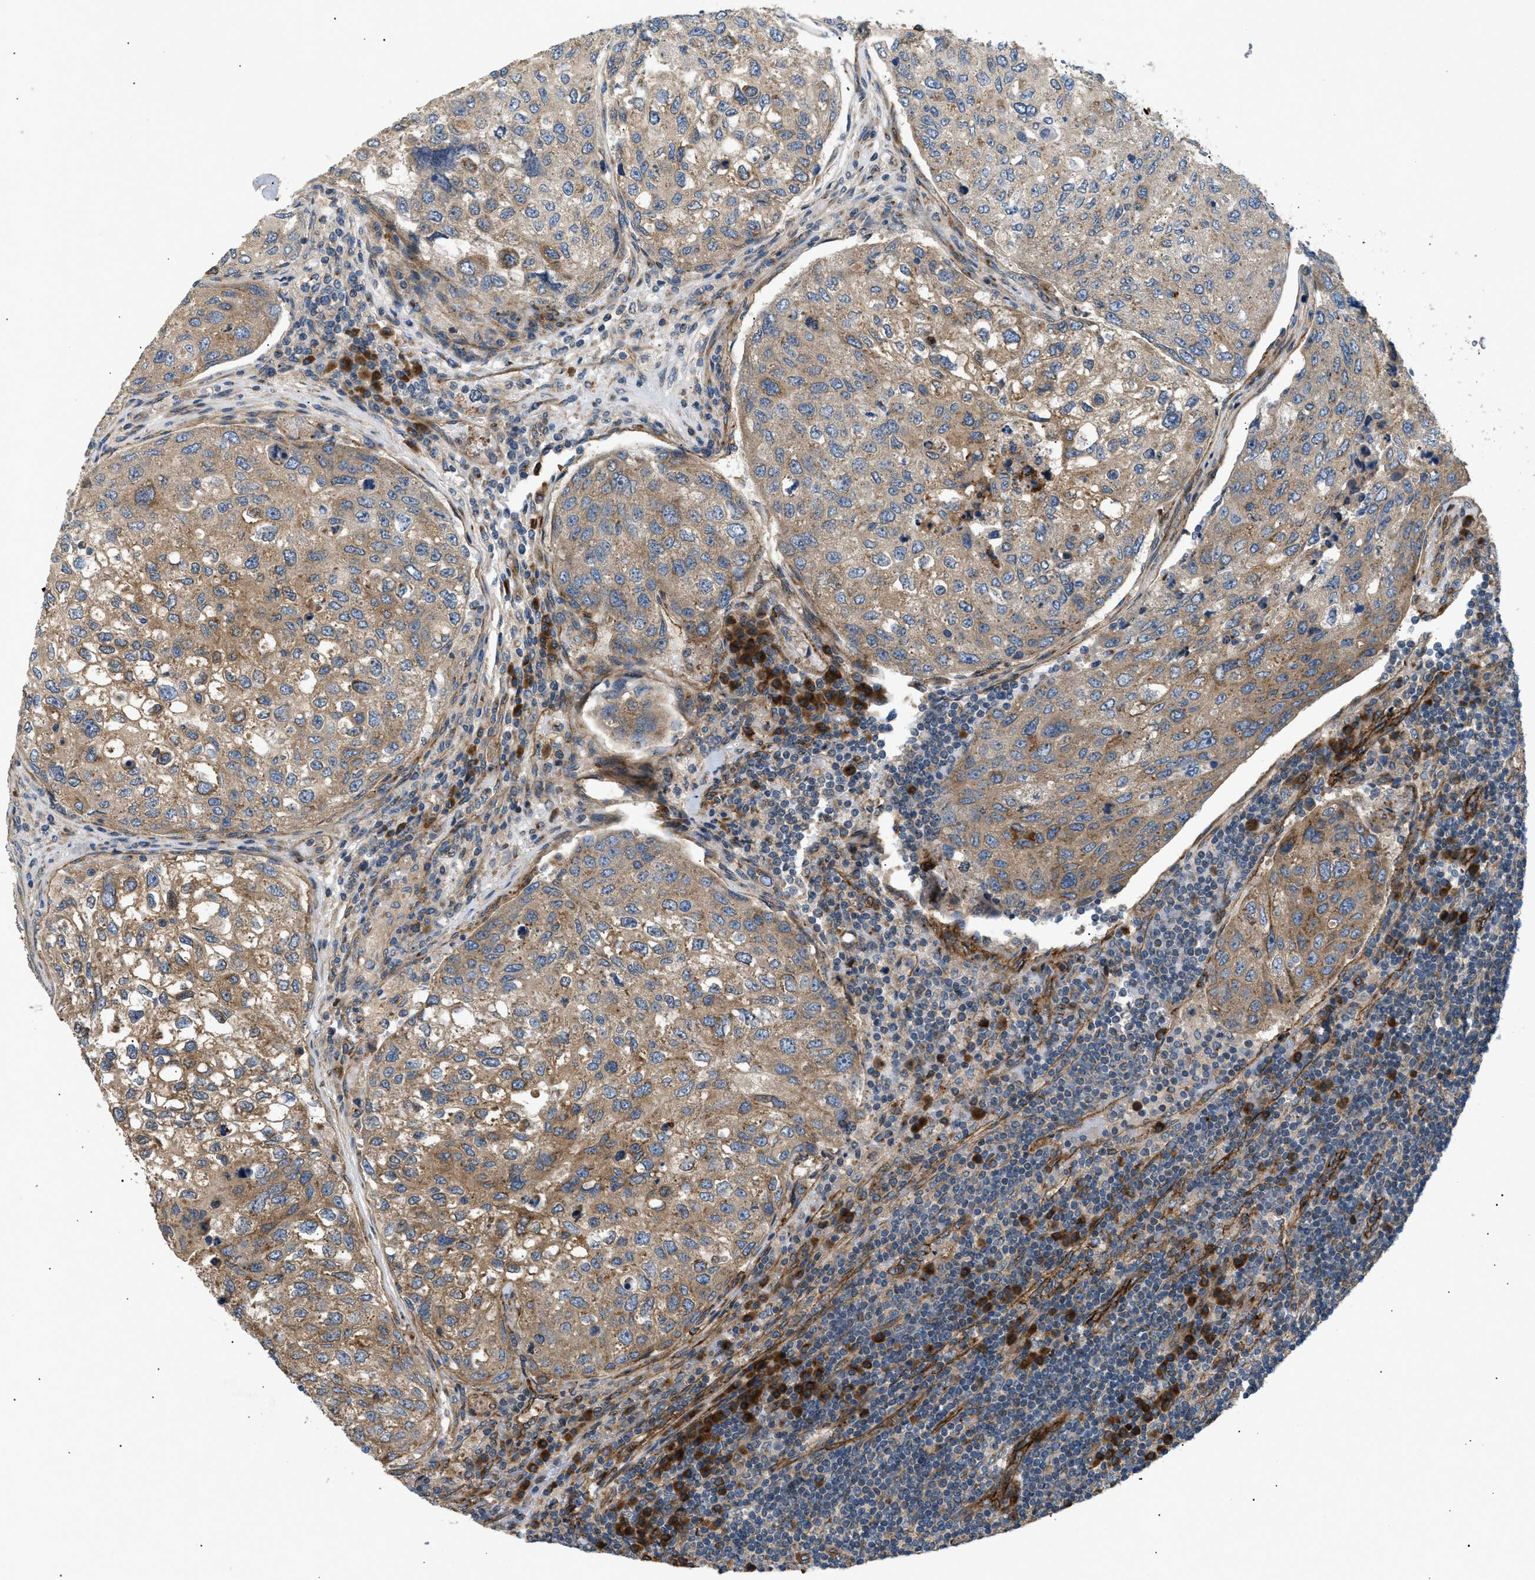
{"staining": {"intensity": "weak", "quantity": ">75%", "location": "cytoplasmic/membranous"}, "tissue": "urothelial cancer", "cell_type": "Tumor cells", "image_type": "cancer", "snomed": [{"axis": "morphology", "description": "Urothelial carcinoma, High grade"}, {"axis": "topography", "description": "Lymph node"}, {"axis": "topography", "description": "Urinary bladder"}], "caption": "Protein expression analysis of human urothelial cancer reveals weak cytoplasmic/membranous expression in about >75% of tumor cells.", "gene": "LYSMD3", "patient": {"sex": "male", "age": 51}}